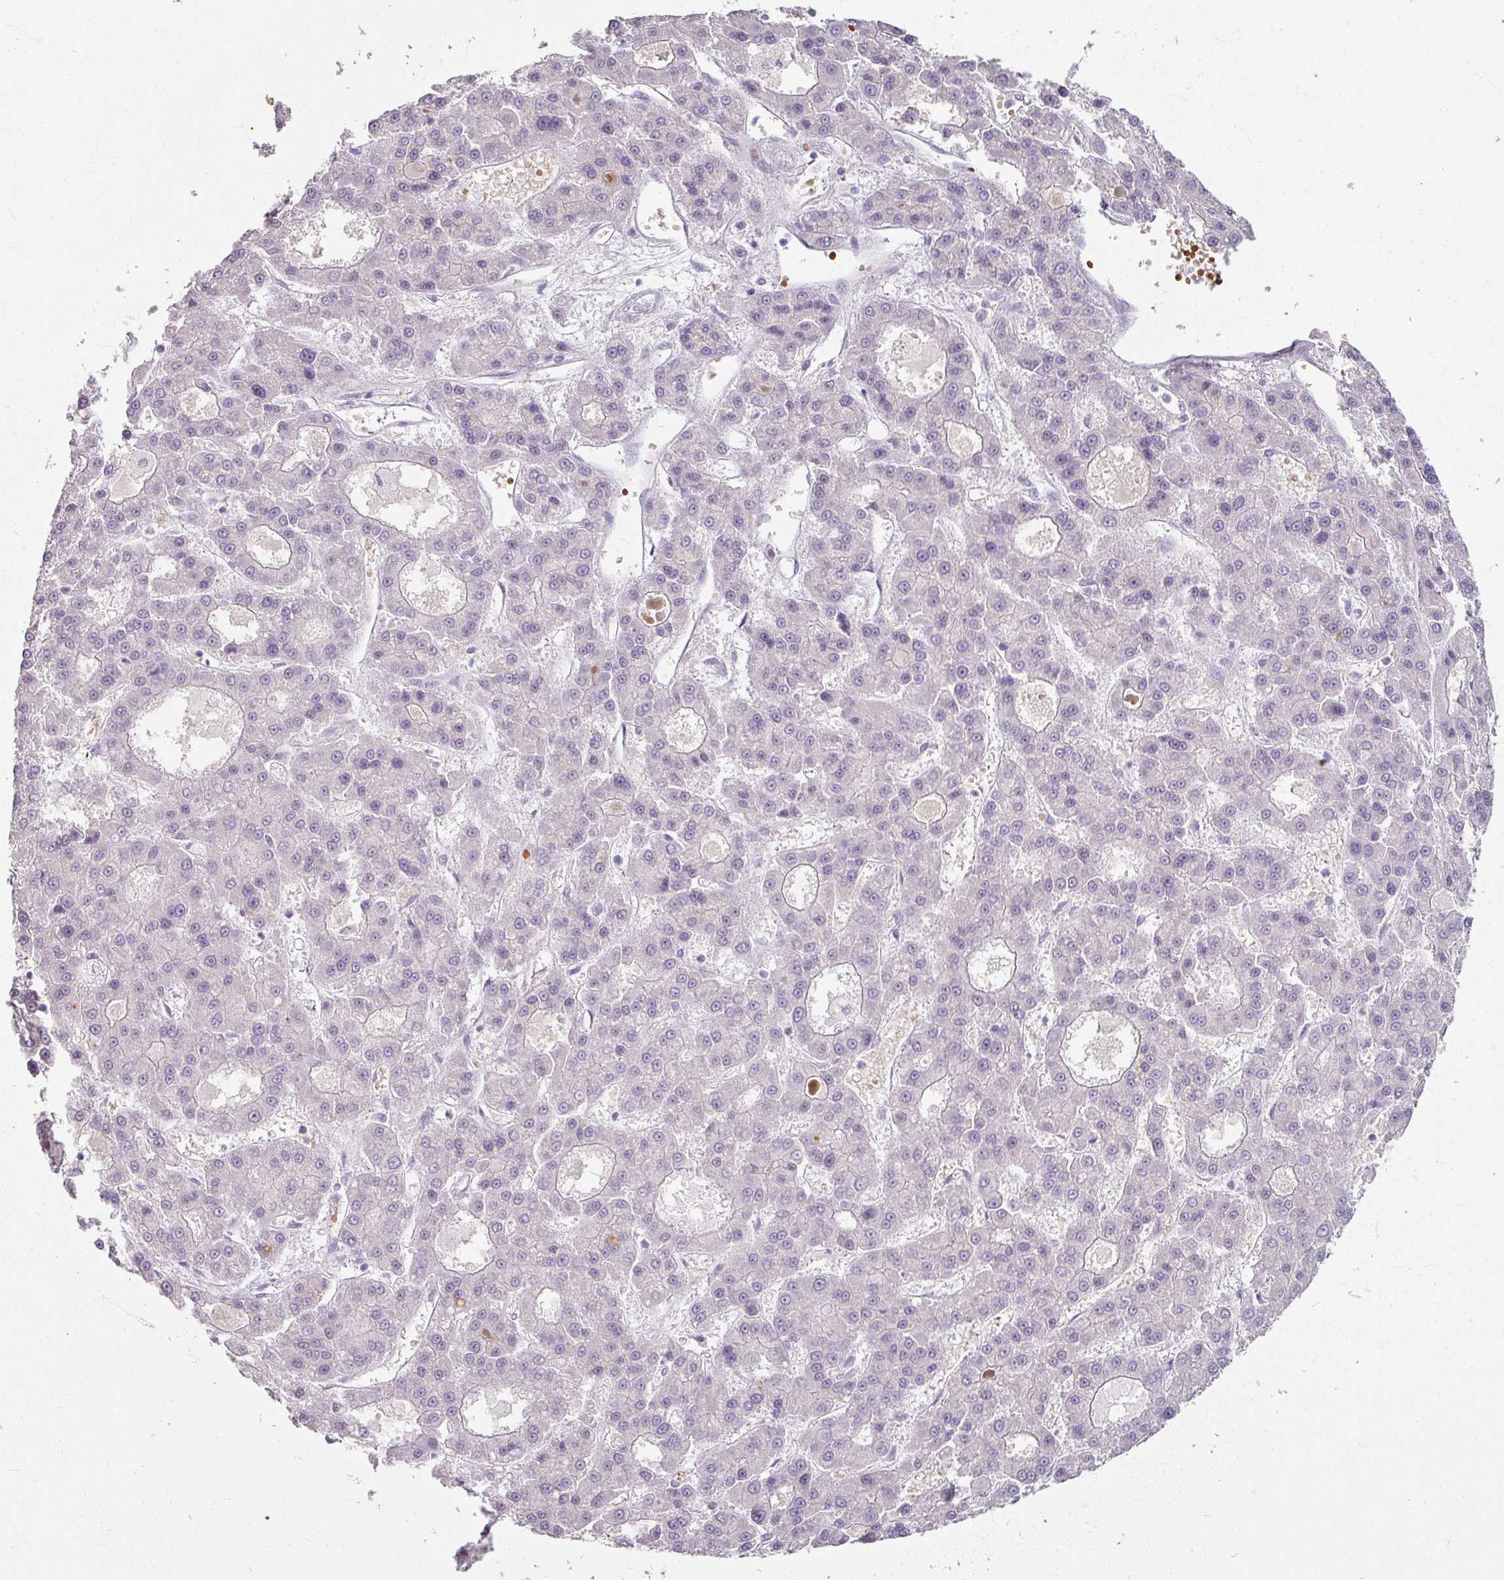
{"staining": {"intensity": "negative", "quantity": "none", "location": "none"}, "tissue": "liver cancer", "cell_type": "Tumor cells", "image_type": "cancer", "snomed": [{"axis": "morphology", "description": "Carcinoma, Hepatocellular, NOS"}, {"axis": "topography", "description": "Liver"}], "caption": "Photomicrograph shows no protein expression in tumor cells of liver cancer (hepatocellular carcinoma) tissue. (DAB (3,3'-diaminobenzidine) IHC, high magnification).", "gene": "KMT5C", "patient": {"sex": "male", "age": 70}}